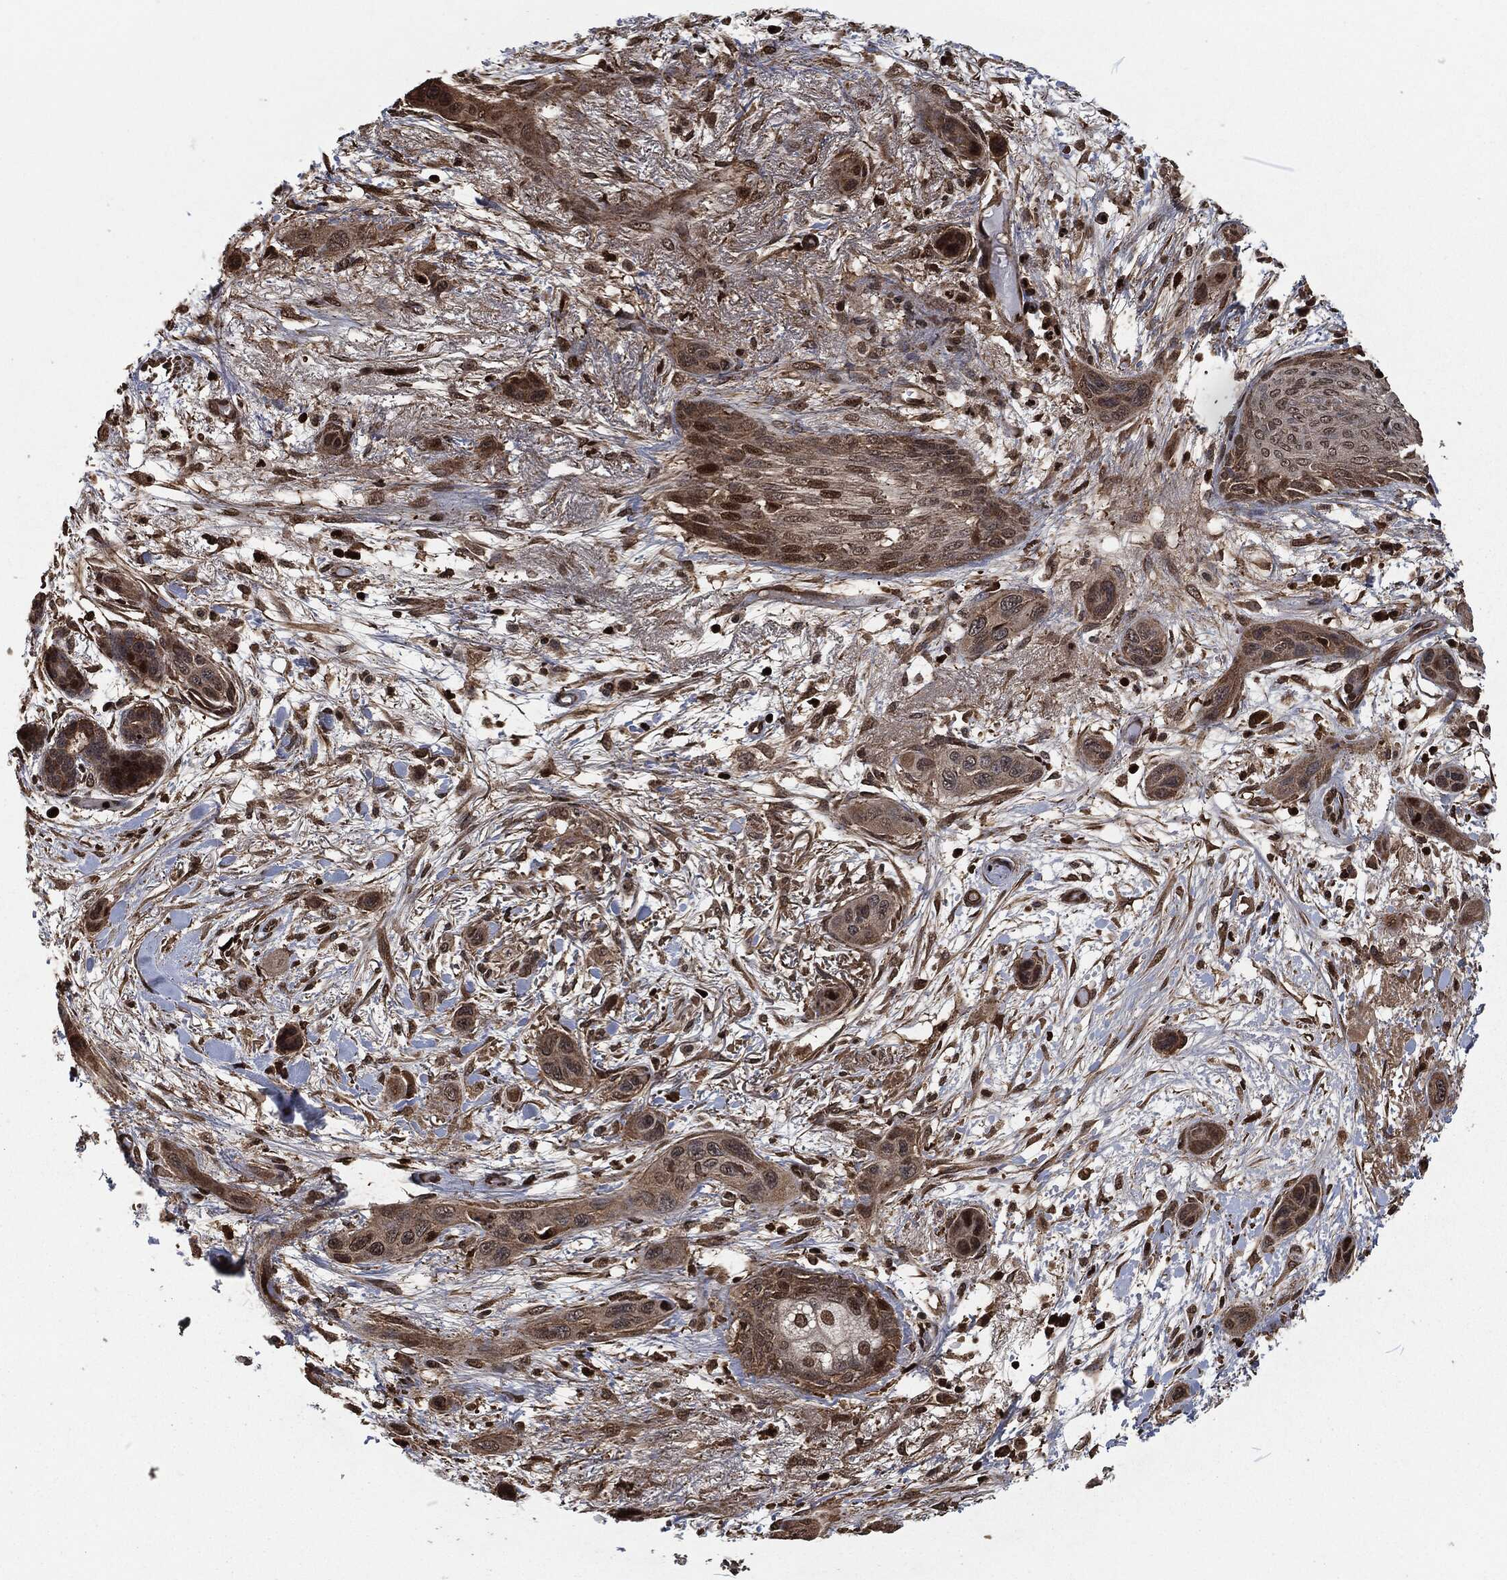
{"staining": {"intensity": "strong", "quantity": "<25%", "location": "nuclear"}, "tissue": "skin cancer", "cell_type": "Tumor cells", "image_type": "cancer", "snomed": [{"axis": "morphology", "description": "Squamous cell carcinoma, NOS"}, {"axis": "topography", "description": "Skin"}], "caption": "Immunohistochemistry (DAB (3,3'-diaminobenzidine)) staining of skin squamous cell carcinoma reveals strong nuclear protein expression in approximately <25% of tumor cells.", "gene": "SNAI1", "patient": {"sex": "male", "age": 79}}